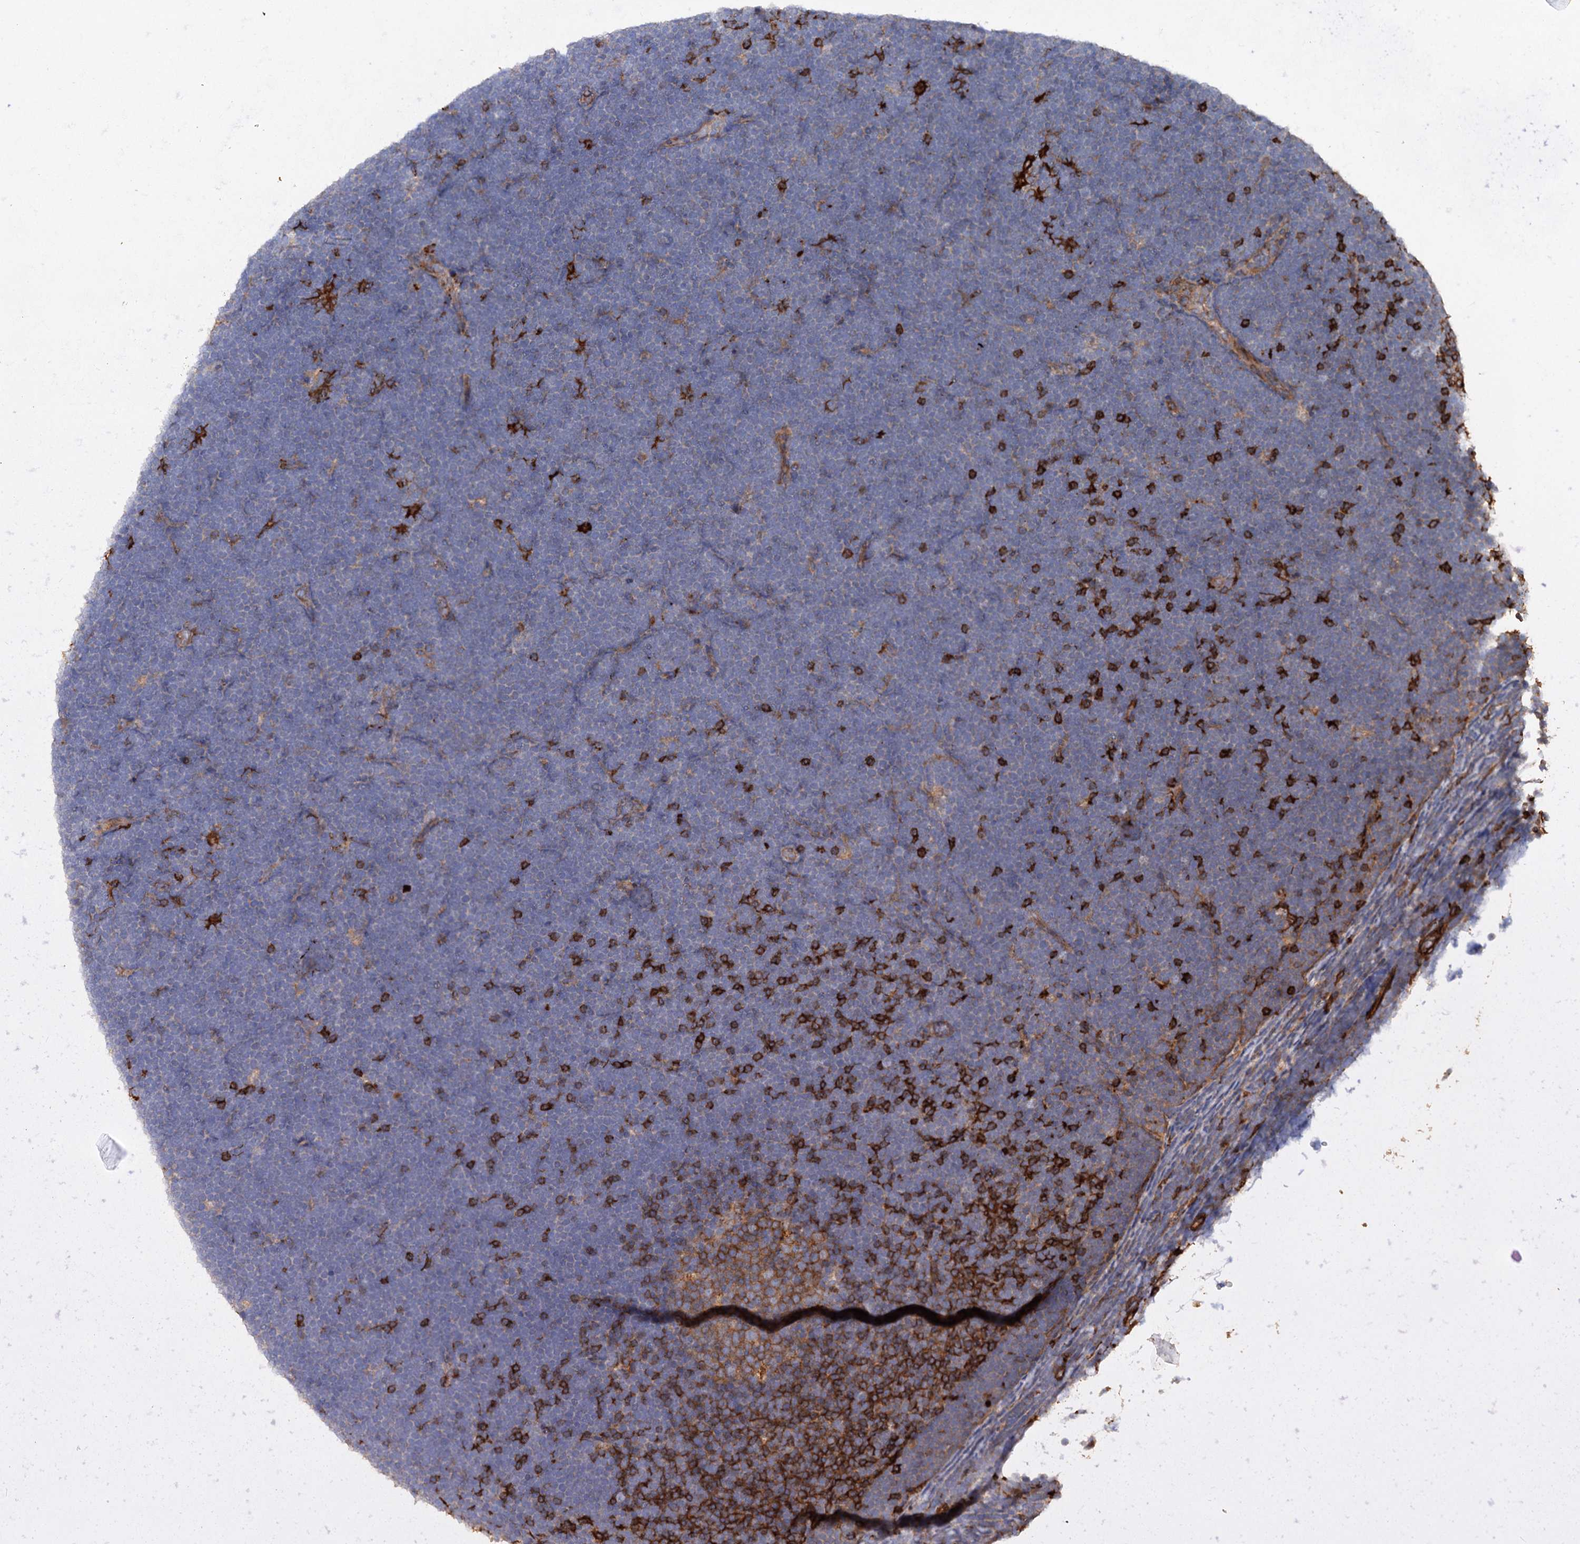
{"staining": {"intensity": "negative", "quantity": "none", "location": "none"}, "tissue": "lymphoma", "cell_type": "Tumor cells", "image_type": "cancer", "snomed": [{"axis": "morphology", "description": "Malignant lymphoma, non-Hodgkin's type, High grade"}, {"axis": "topography", "description": "Lymph node"}], "caption": "This is an immunohistochemistry (IHC) histopathology image of human malignant lymphoma, non-Hodgkin's type (high-grade). There is no positivity in tumor cells.", "gene": "CSAD", "patient": {"sex": "male", "age": 13}}